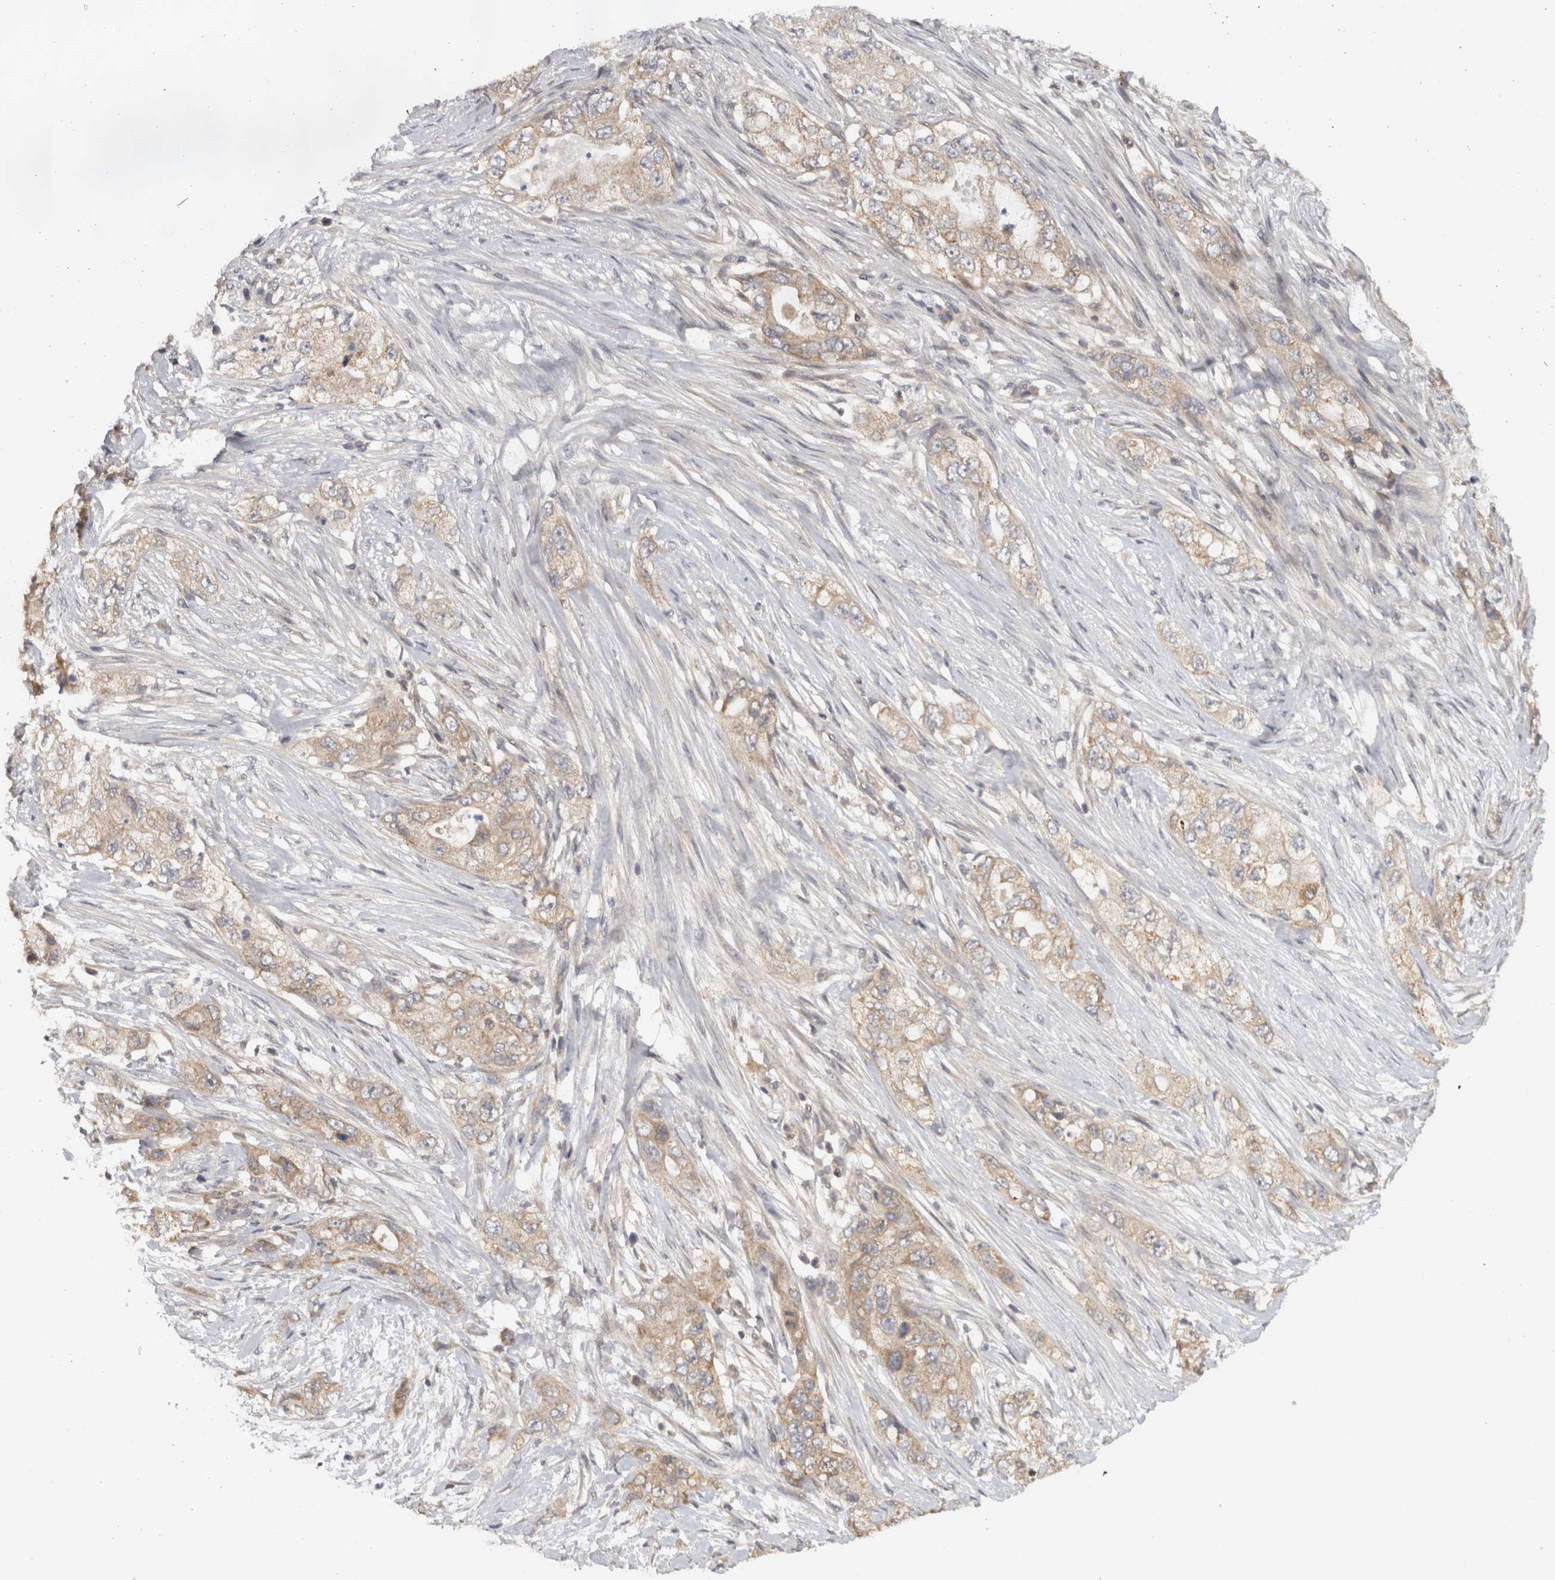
{"staining": {"intensity": "weak", "quantity": ">75%", "location": "cytoplasmic/membranous"}, "tissue": "pancreatic cancer", "cell_type": "Tumor cells", "image_type": "cancer", "snomed": [{"axis": "morphology", "description": "Adenocarcinoma, NOS"}, {"axis": "topography", "description": "Pancreas"}], "caption": "High-power microscopy captured an IHC image of adenocarcinoma (pancreatic), revealing weak cytoplasmic/membranous positivity in about >75% of tumor cells.", "gene": "ACAT2", "patient": {"sex": "female", "age": 73}}